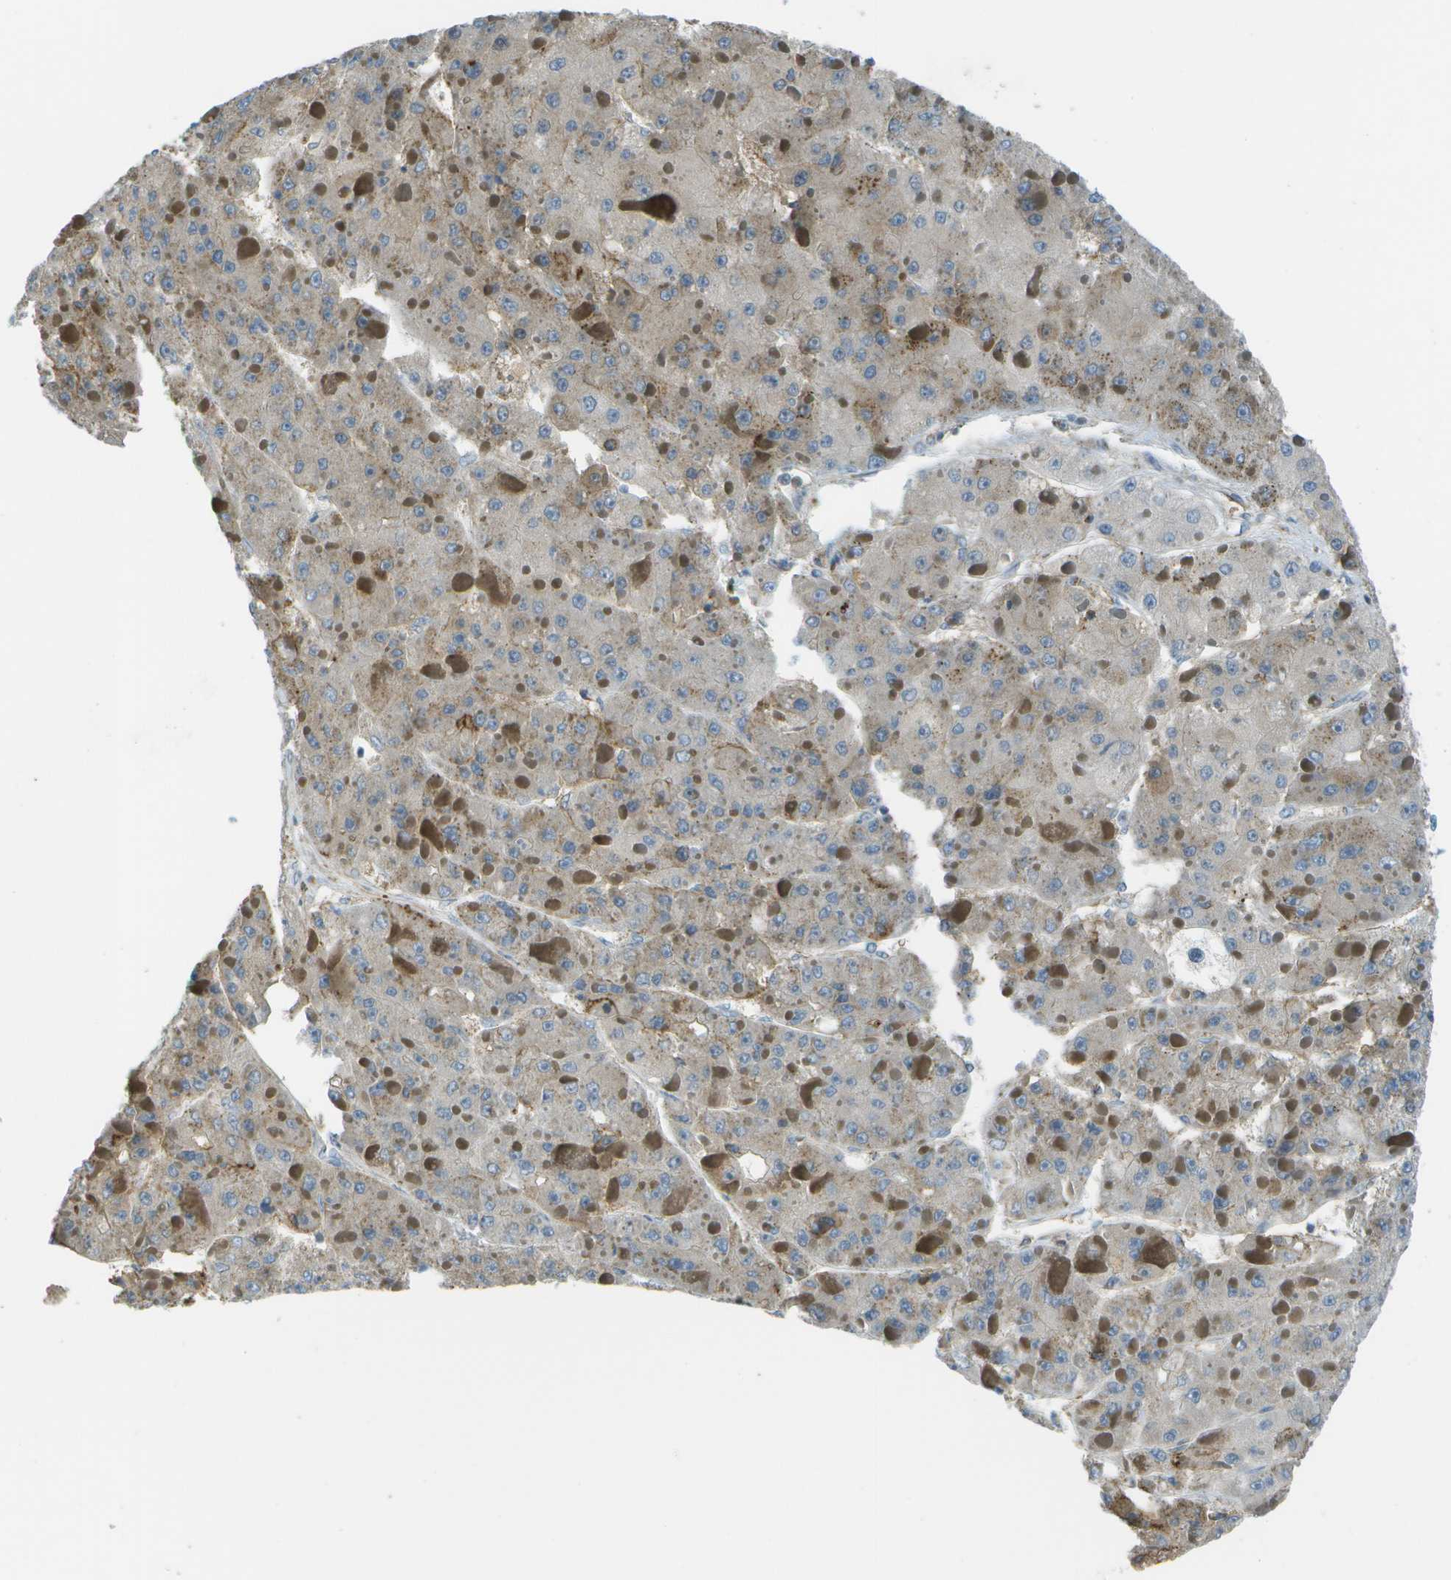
{"staining": {"intensity": "weak", "quantity": "<25%", "location": "cytoplasmic/membranous"}, "tissue": "liver cancer", "cell_type": "Tumor cells", "image_type": "cancer", "snomed": [{"axis": "morphology", "description": "Carcinoma, Hepatocellular, NOS"}, {"axis": "topography", "description": "Liver"}], "caption": "High power microscopy micrograph of an immunohistochemistry photomicrograph of liver cancer, revealing no significant positivity in tumor cells.", "gene": "LRRC66", "patient": {"sex": "female", "age": 73}}